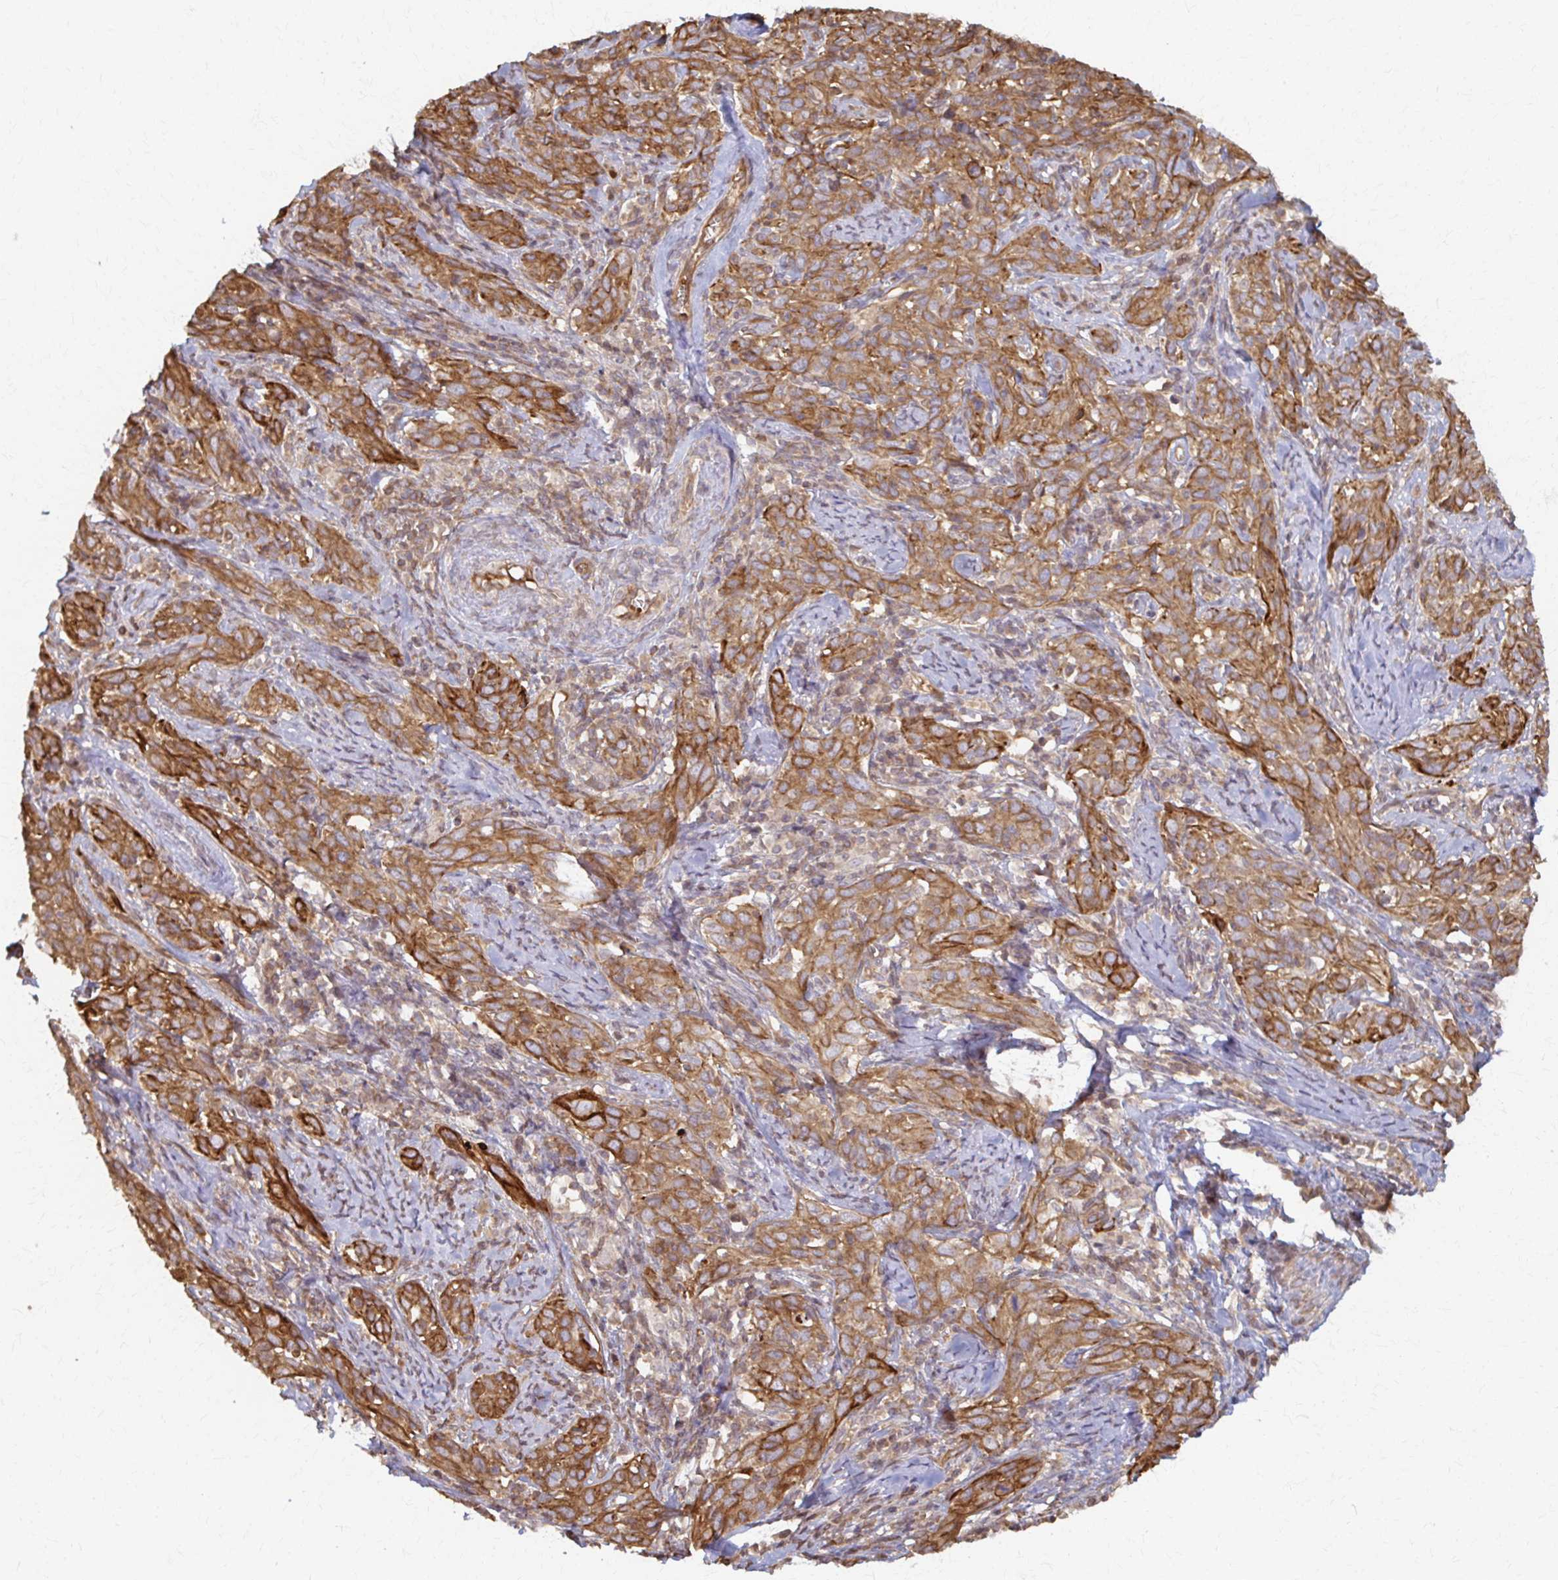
{"staining": {"intensity": "moderate", "quantity": ">75%", "location": "cytoplasmic/membranous"}, "tissue": "cervical cancer", "cell_type": "Tumor cells", "image_type": "cancer", "snomed": [{"axis": "morphology", "description": "Normal tissue, NOS"}, {"axis": "morphology", "description": "Squamous cell carcinoma, NOS"}, {"axis": "topography", "description": "Cervix"}], "caption": "DAB (3,3'-diaminobenzidine) immunohistochemical staining of human cervical squamous cell carcinoma demonstrates moderate cytoplasmic/membranous protein staining in about >75% of tumor cells.", "gene": "ARHGAP35", "patient": {"sex": "female", "age": 51}}